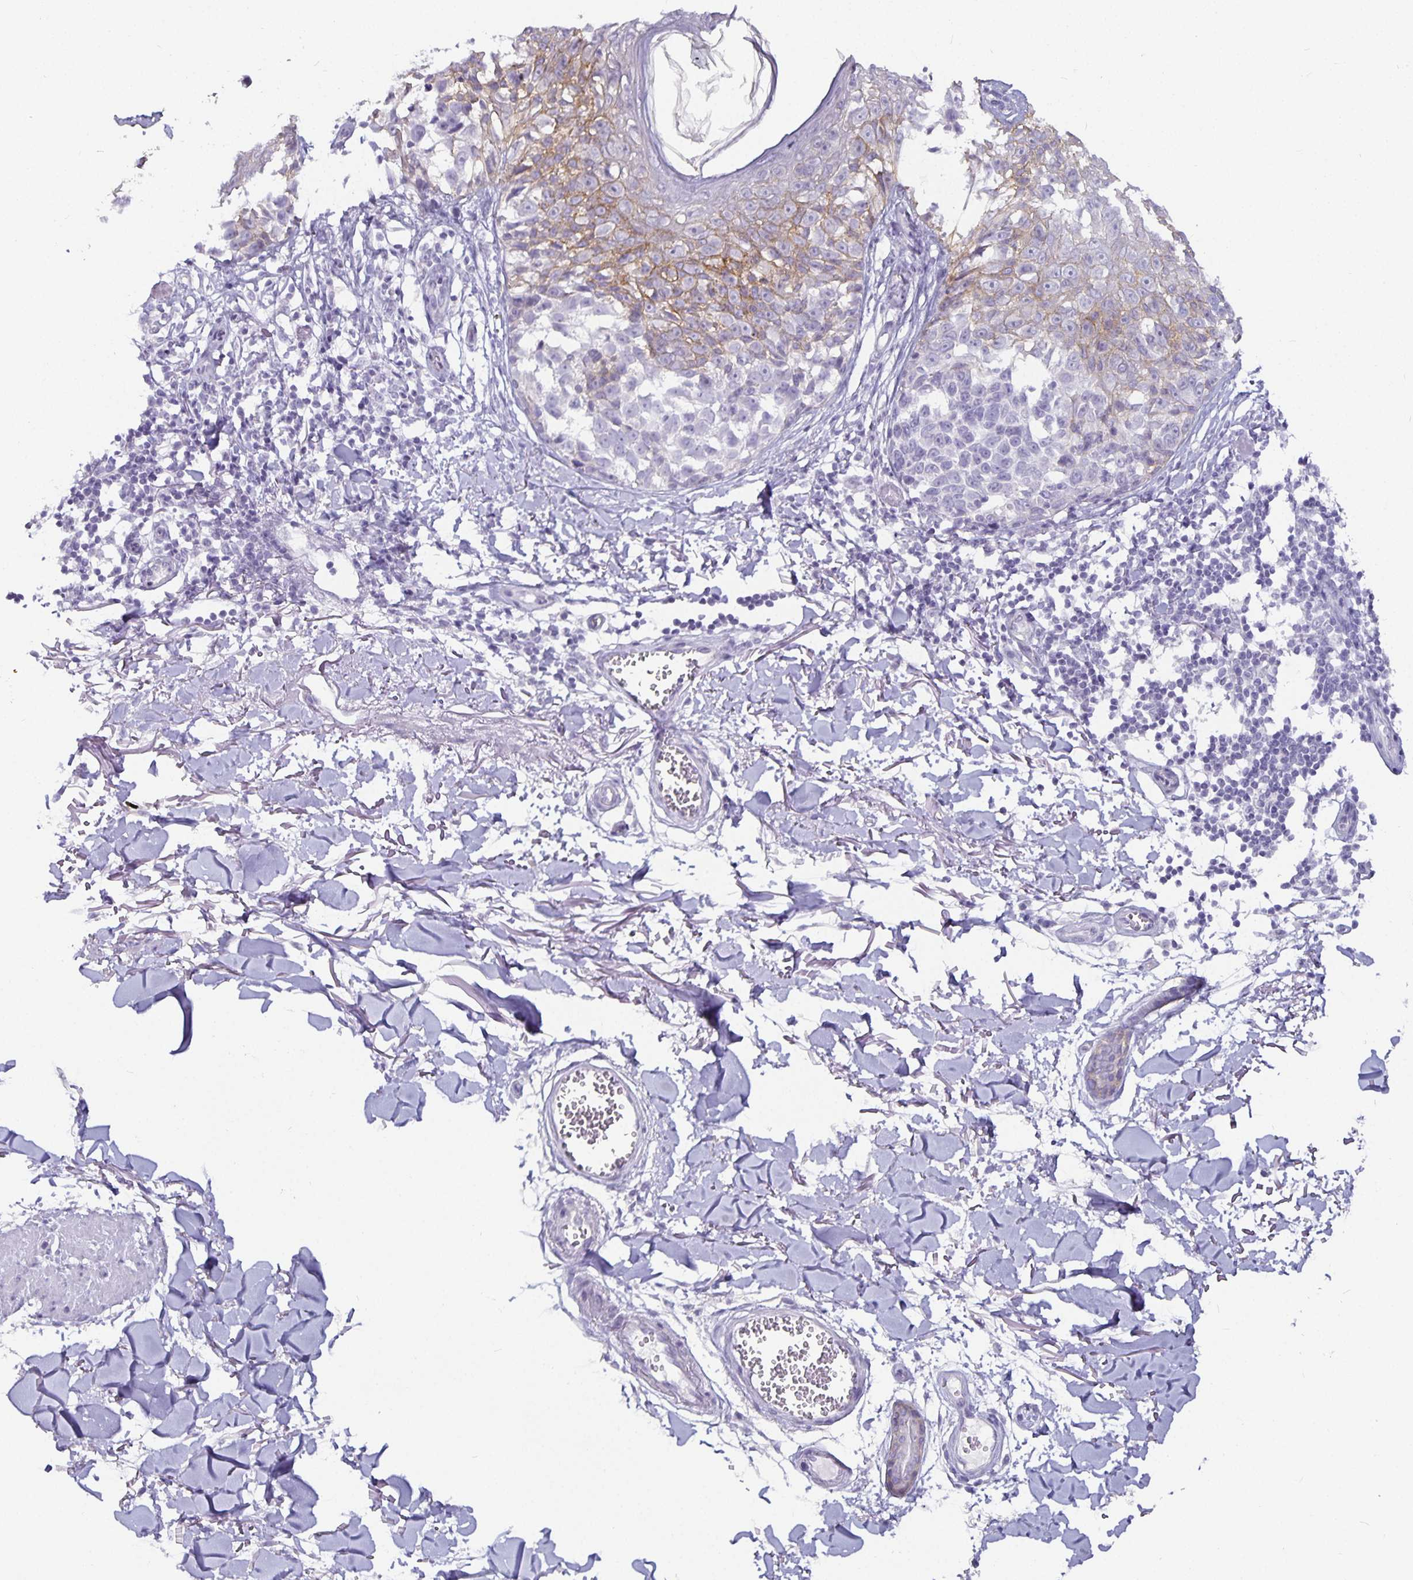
{"staining": {"intensity": "negative", "quantity": "none", "location": "none"}, "tissue": "melanoma", "cell_type": "Tumor cells", "image_type": "cancer", "snomed": [{"axis": "morphology", "description": "Malignant melanoma, NOS"}, {"axis": "topography", "description": "Skin"}], "caption": "Immunohistochemistry (IHC) histopathology image of human melanoma stained for a protein (brown), which displays no staining in tumor cells.", "gene": "CA12", "patient": {"sex": "male", "age": 73}}